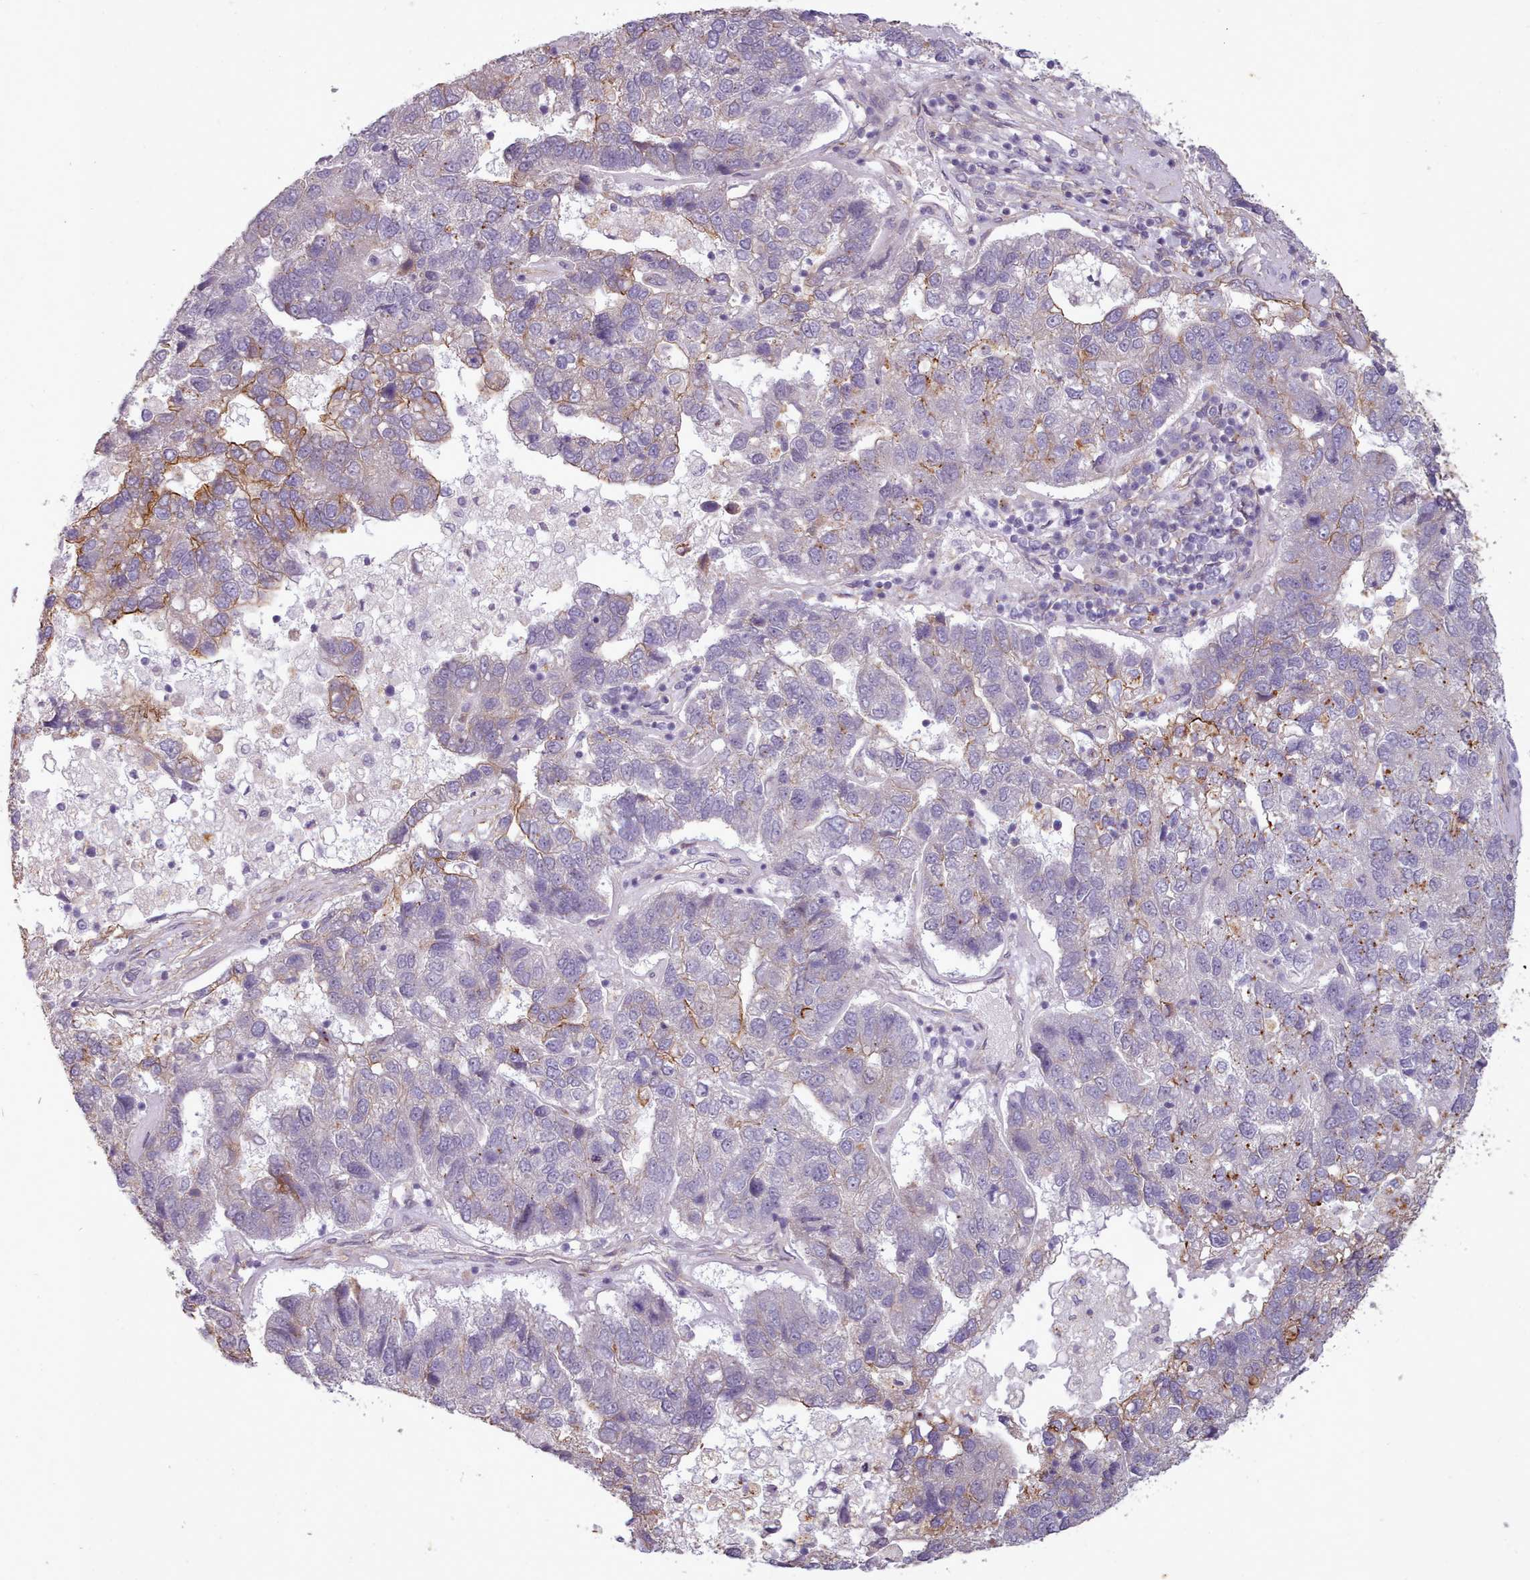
{"staining": {"intensity": "moderate", "quantity": "<25%", "location": "cytoplasmic/membranous"}, "tissue": "pancreatic cancer", "cell_type": "Tumor cells", "image_type": "cancer", "snomed": [{"axis": "morphology", "description": "Adenocarcinoma, NOS"}, {"axis": "topography", "description": "Pancreas"}], "caption": "This is an image of immunohistochemistry staining of adenocarcinoma (pancreatic), which shows moderate expression in the cytoplasmic/membranous of tumor cells.", "gene": "PLD4", "patient": {"sex": "female", "age": 61}}